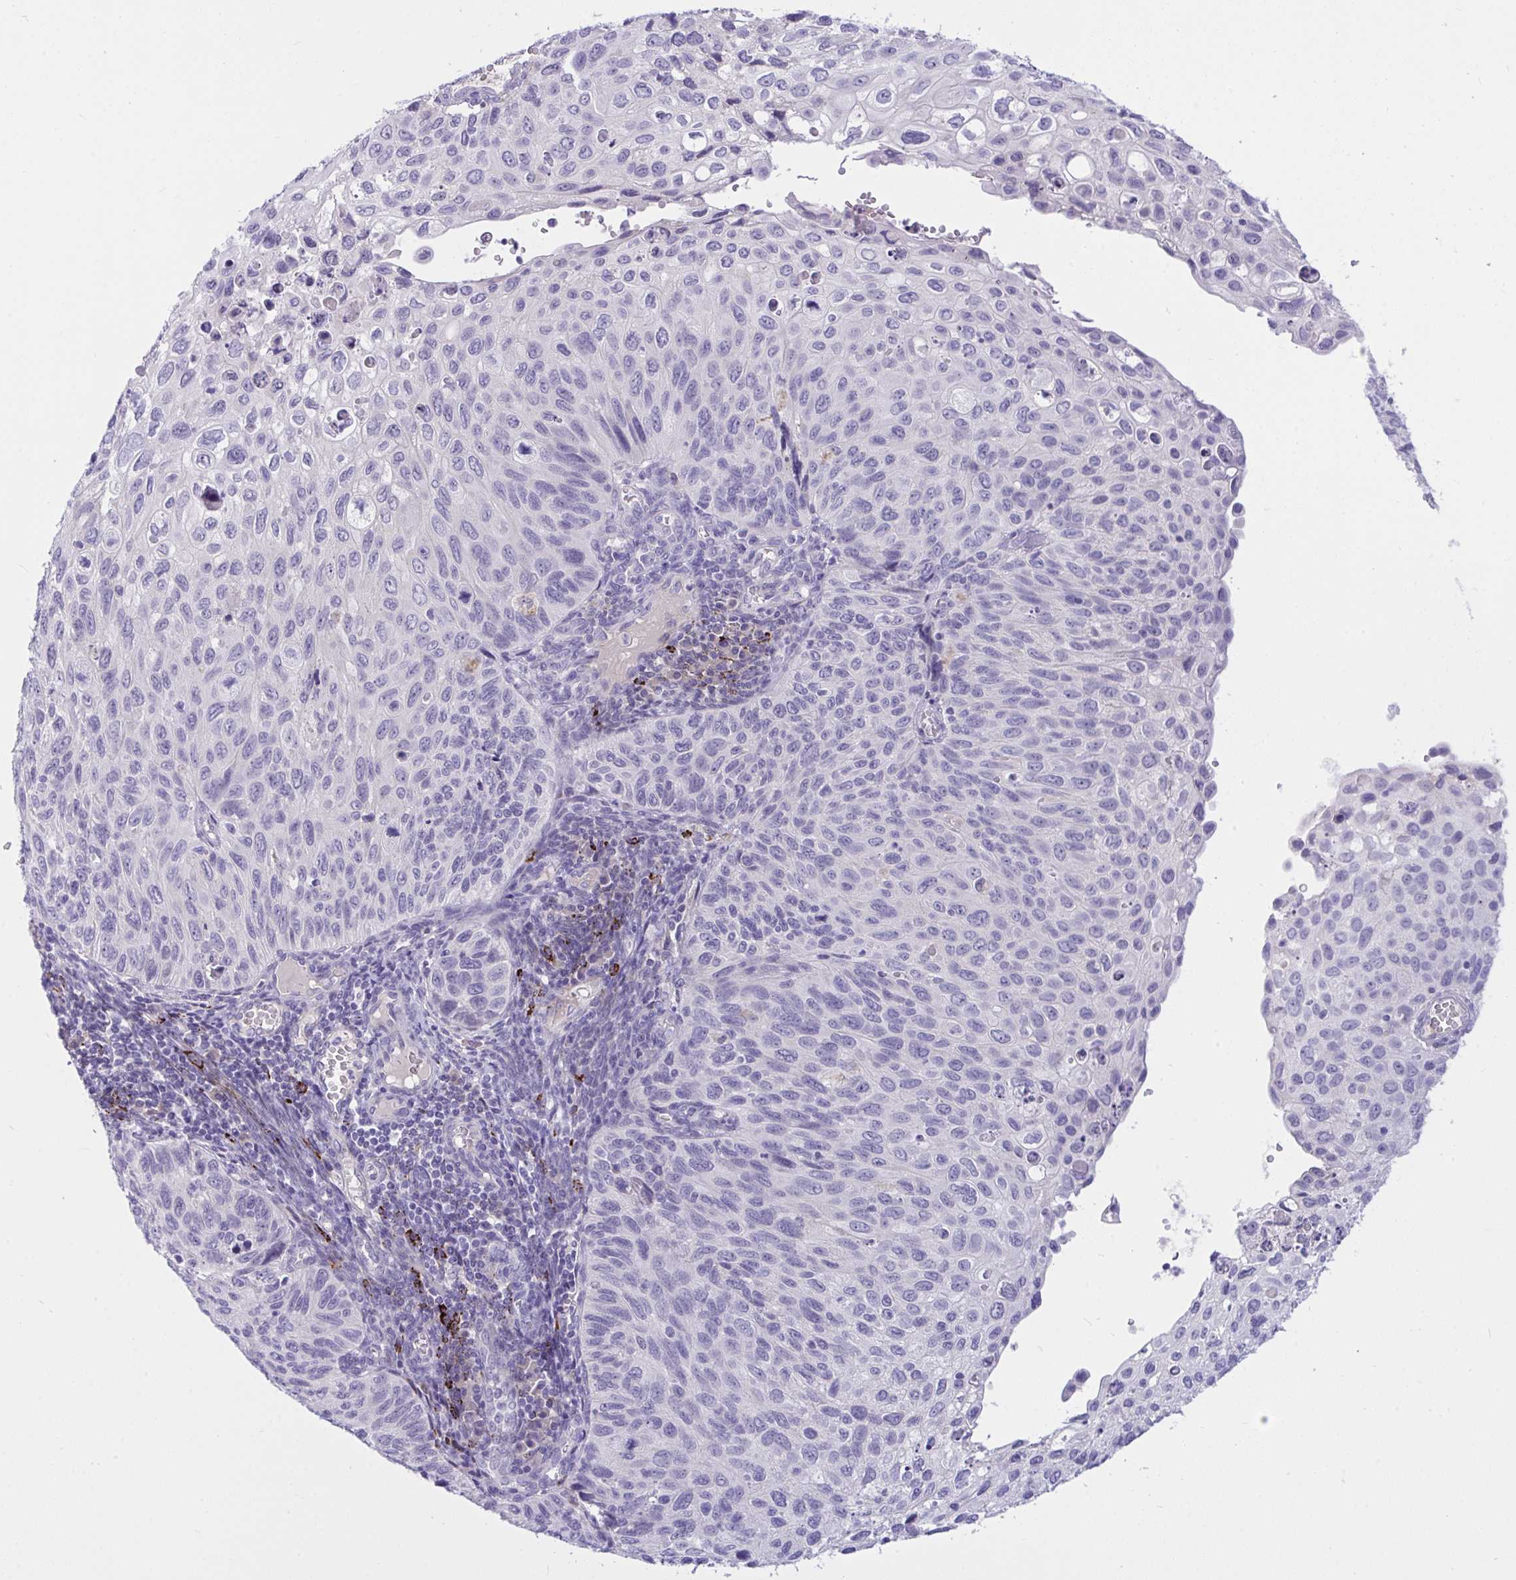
{"staining": {"intensity": "negative", "quantity": "none", "location": "none"}, "tissue": "cervical cancer", "cell_type": "Tumor cells", "image_type": "cancer", "snomed": [{"axis": "morphology", "description": "Squamous cell carcinoma, NOS"}, {"axis": "topography", "description": "Cervix"}], "caption": "Cervical cancer was stained to show a protein in brown. There is no significant staining in tumor cells. The staining is performed using DAB brown chromogen with nuclei counter-stained in using hematoxylin.", "gene": "SEMA6B", "patient": {"sex": "female", "age": 70}}